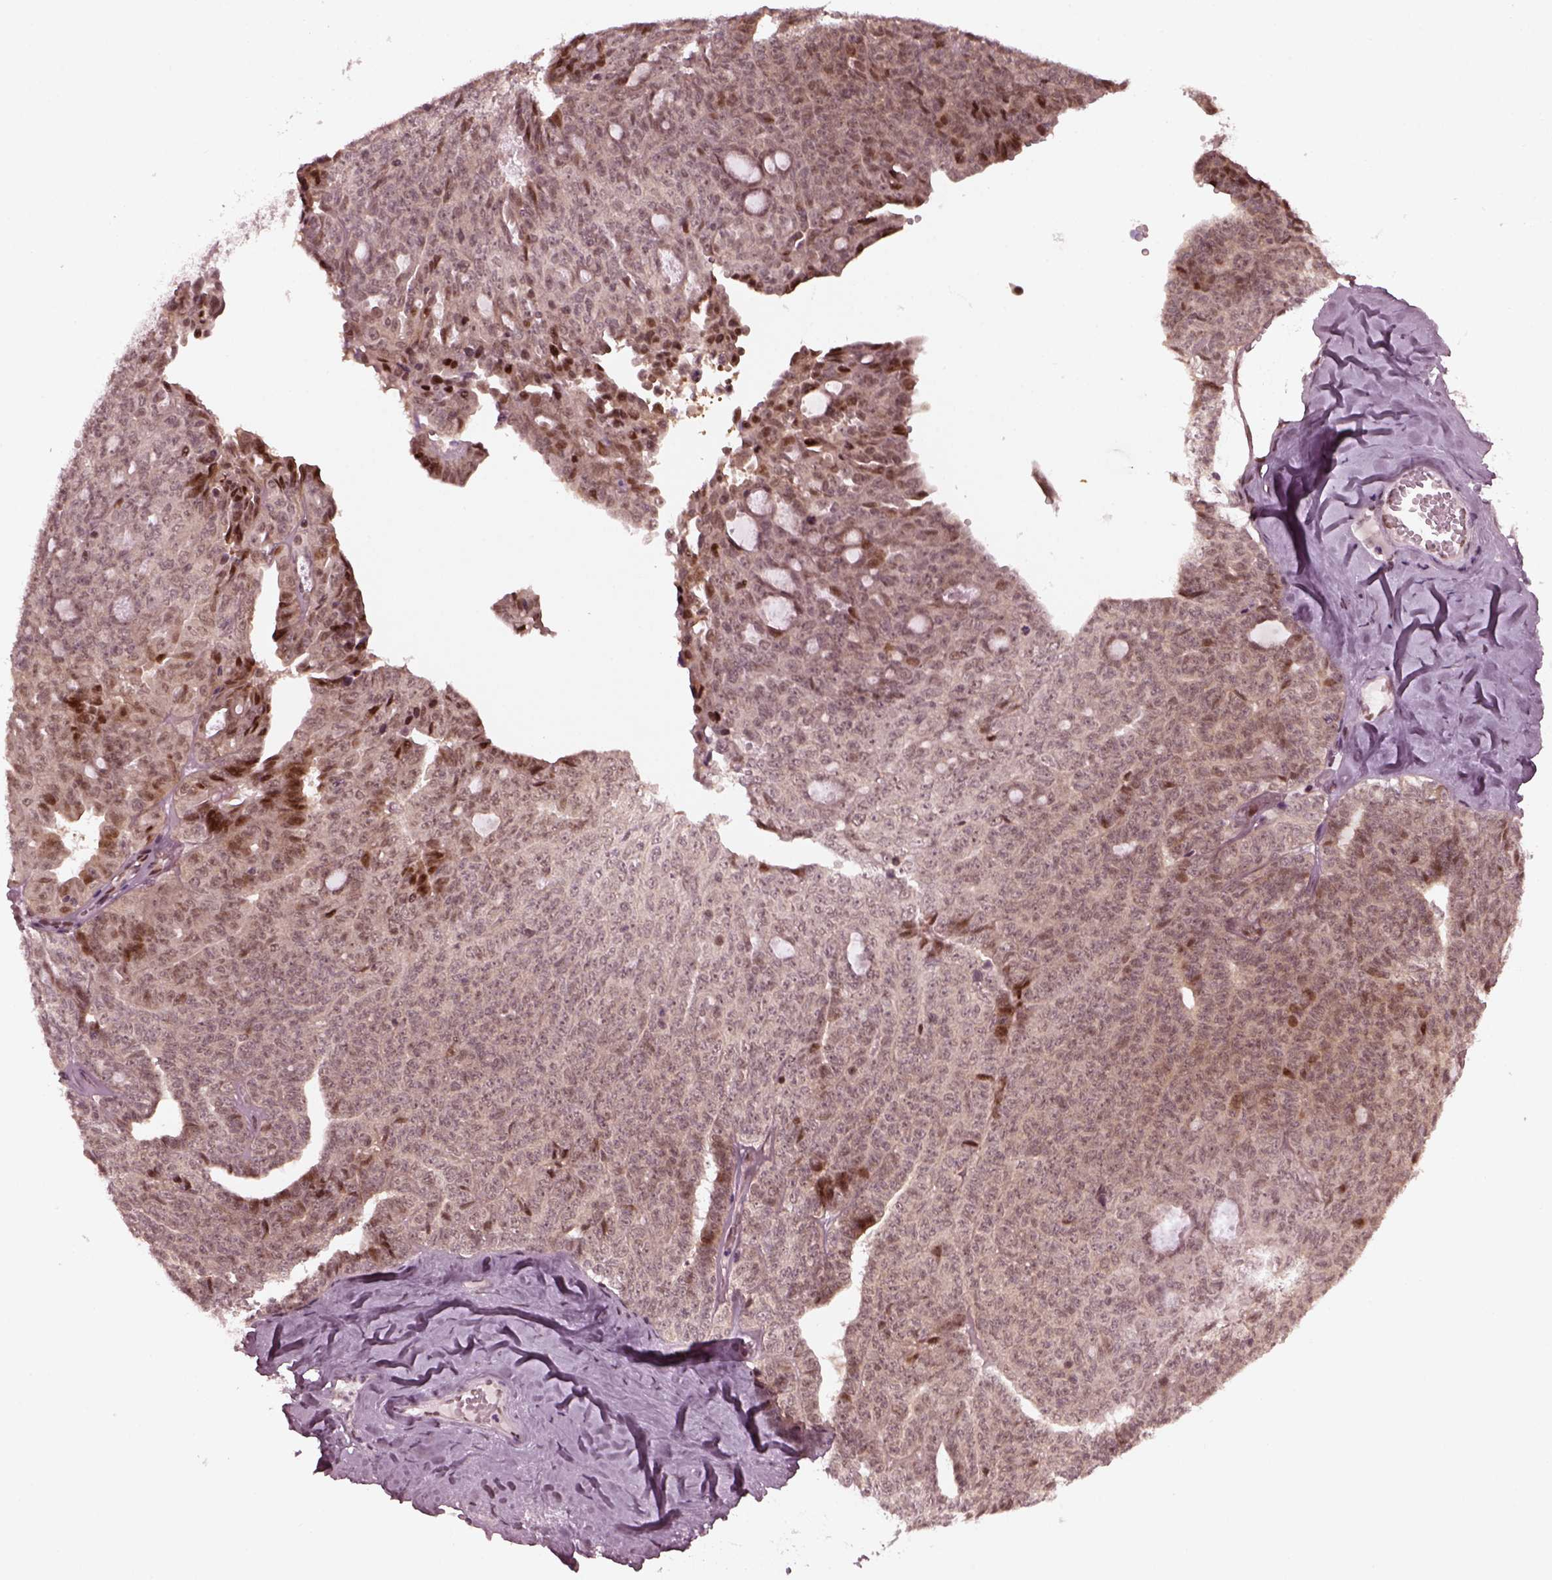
{"staining": {"intensity": "strong", "quantity": "<25%", "location": "nuclear"}, "tissue": "ovarian cancer", "cell_type": "Tumor cells", "image_type": "cancer", "snomed": [{"axis": "morphology", "description": "Cystadenocarcinoma, serous, NOS"}, {"axis": "topography", "description": "Ovary"}], "caption": "Brown immunohistochemical staining in ovarian cancer (serous cystadenocarcinoma) reveals strong nuclear expression in about <25% of tumor cells.", "gene": "TRIB3", "patient": {"sex": "female", "age": 71}}